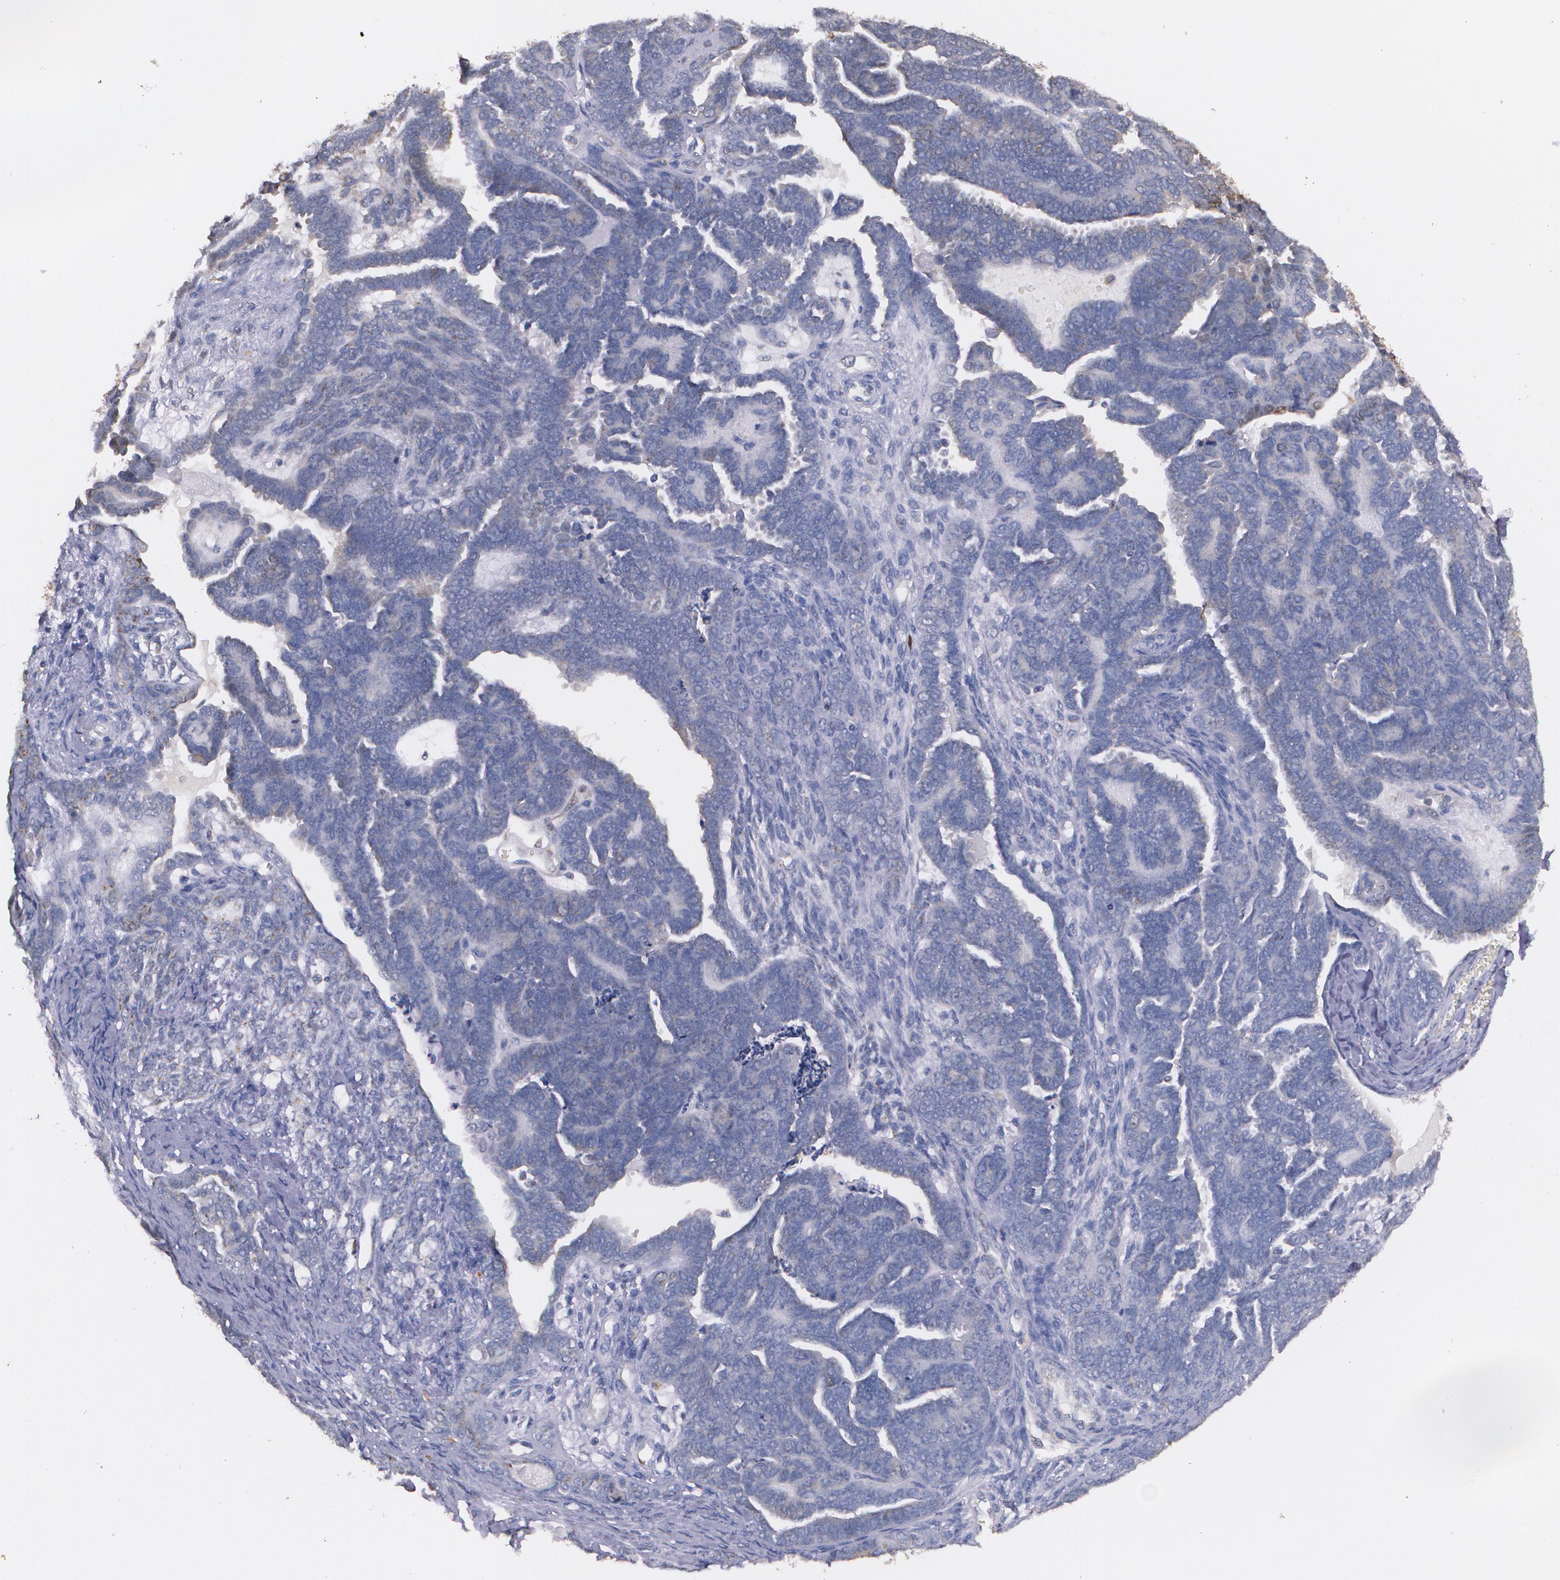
{"staining": {"intensity": "moderate", "quantity": "<25%", "location": "cytoplasmic/membranous,nuclear"}, "tissue": "endometrial cancer", "cell_type": "Tumor cells", "image_type": "cancer", "snomed": [{"axis": "morphology", "description": "Neoplasm, malignant, NOS"}, {"axis": "topography", "description": "Endometrium"}], "caption": "Brown immunohistochemical staining in endometrial cancer (neoplasm (malignant)) exhibits moderate cytoplasmic/membranous and nuclear expression in about <25% of tumor cells.", "gene": "ATF3", "patient": {"sex": "female", "age": 74}}